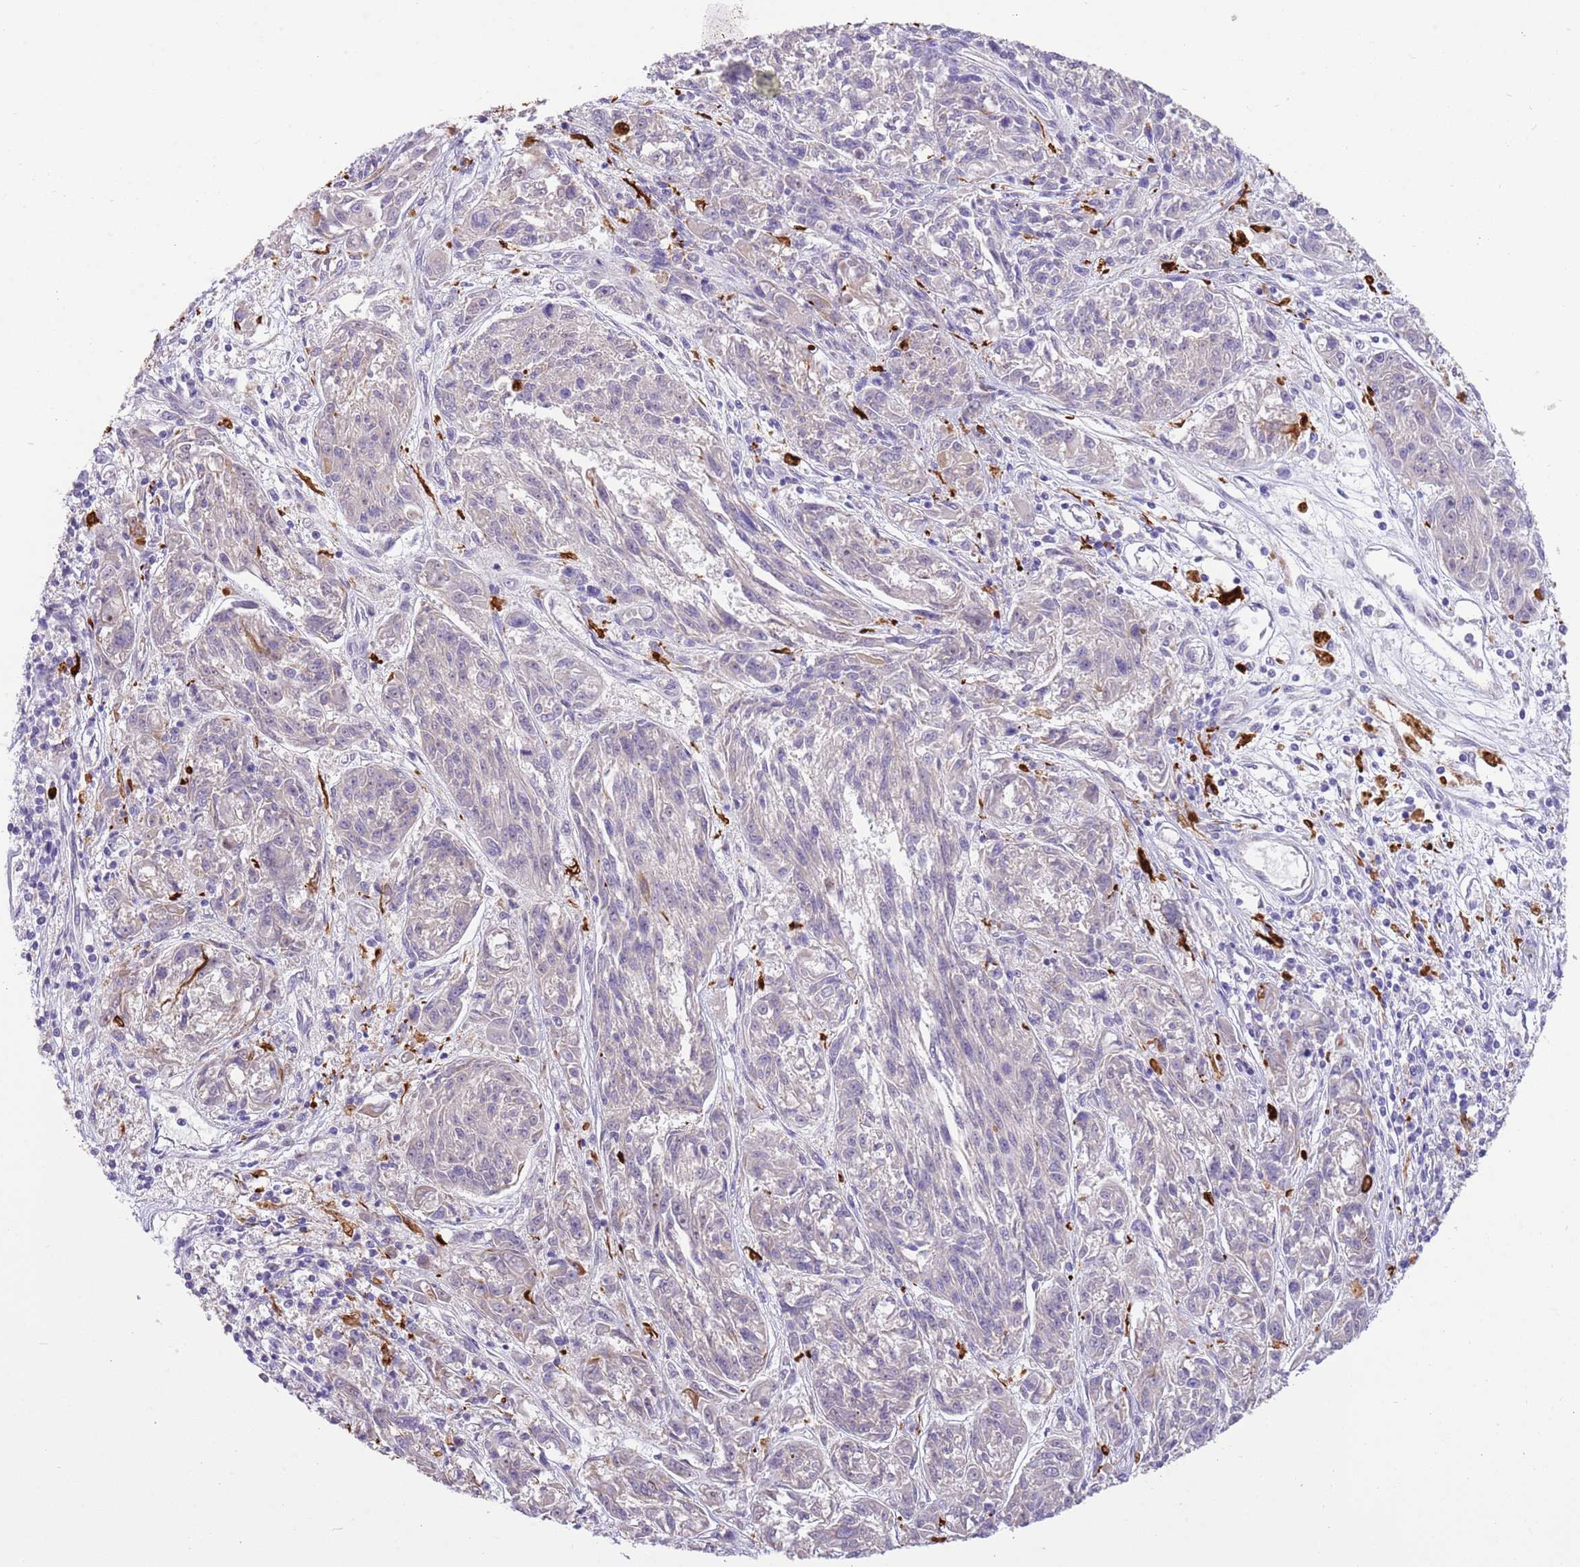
{"staining": {"intensity": "negative", "quantity": "none", "location": "none"}, "tissue": "melanoma", "cell_type": "Tumor cells", "image_type": "cancer", "snomed": [{"axis": "morphology", "description": "Malignant melanoma, NOS"}, {"axis": "topography", "description": "Skin"}], "caption": "Malignant melanoma stained for a protein using IHC reveals no expression tumor cells.", "gene": "SFTPA1", "patient": {"sex": "male", "age": 53}}